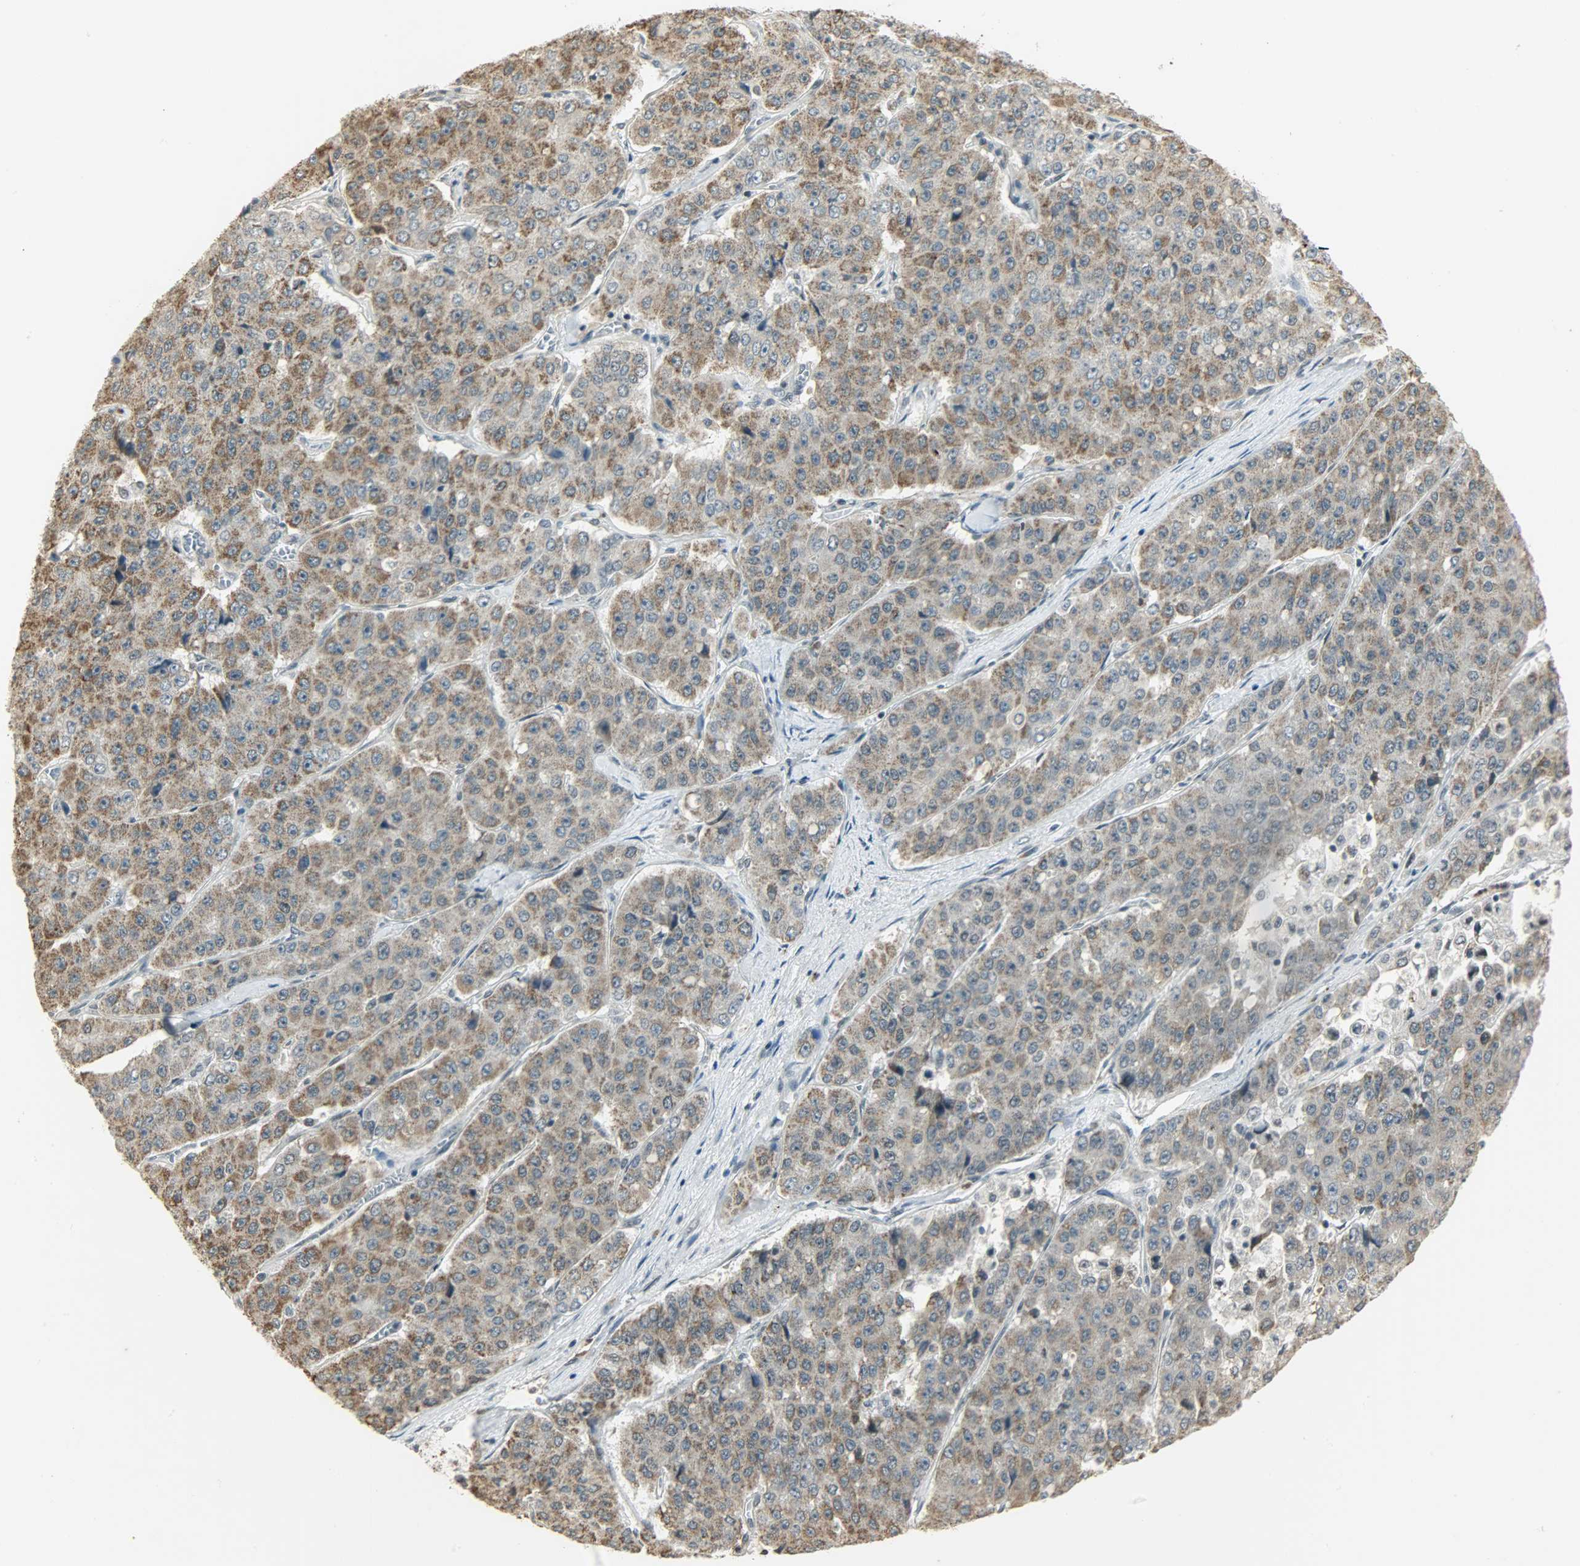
{"staining": {"intensity": "weak", "quantity": "25%-75%", "location": "cytoplasmic/membranous"}, "tissue": "pancreatic cancer", "cell_type": "Tumor cells", "image_type": "cancer", "snomed": [{"axis": "morphology", "description": "Adenocarcinoma, NOS"}, {"axis": "topography", "description": "Pancreas"}], "caption": "Immunohistochemical staining of human pancreatic cancer (adenocarcinoma) reveals weak cytoplasmic/membranous protein expression in approximately 25%-75% of tumor cells.", "gene": "SMARCA5", "patient": {"sex": "male", "age": 50}}